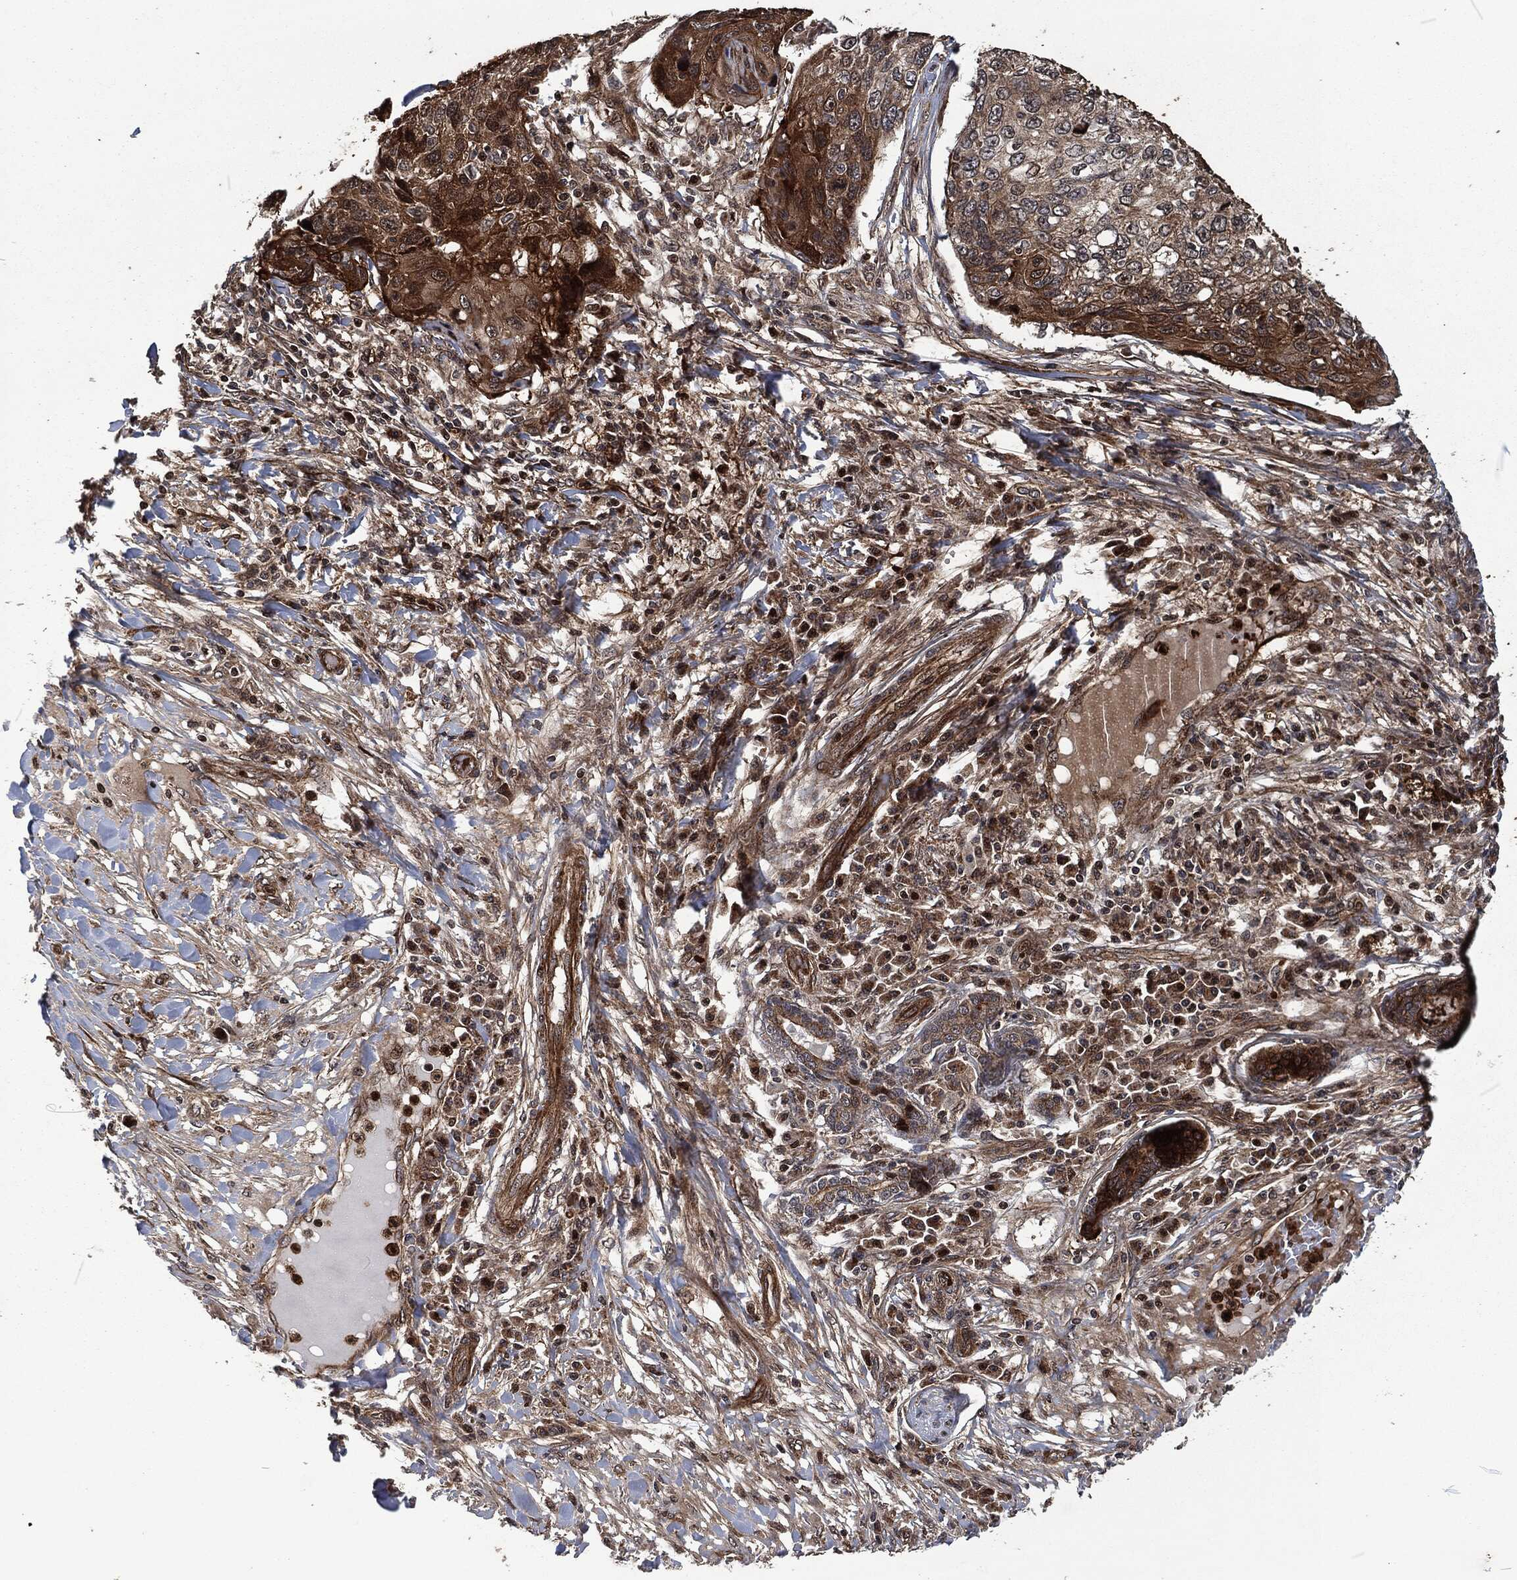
{"staining": {"intensity": "strong", "quantity": "<25%", "location": "cytoplasmic/membranous"}, "tissue": "skin cancer", "cell_type": "Tumor cells", "image_type": "cancer", "snomed": [{"axis": "morphology", "description": "Squamous cell carcinoma, NOS"}, {"axis": "topography", "description": "Skin"}], "caption": "Immunohistochemistry staining of skin cancer, which reveals medium levels of strong cytoplasmic/membranous expression in approximately <25% of tumor cells indicating strong cytoplasmic/membranous protein staining. The staining was performed using DAB (brown) for protein detection and nuclei were counterstained in hematoxylin (blue).", "gene": "CMPK2", "patient": {"sex": "male", "age": 92}}